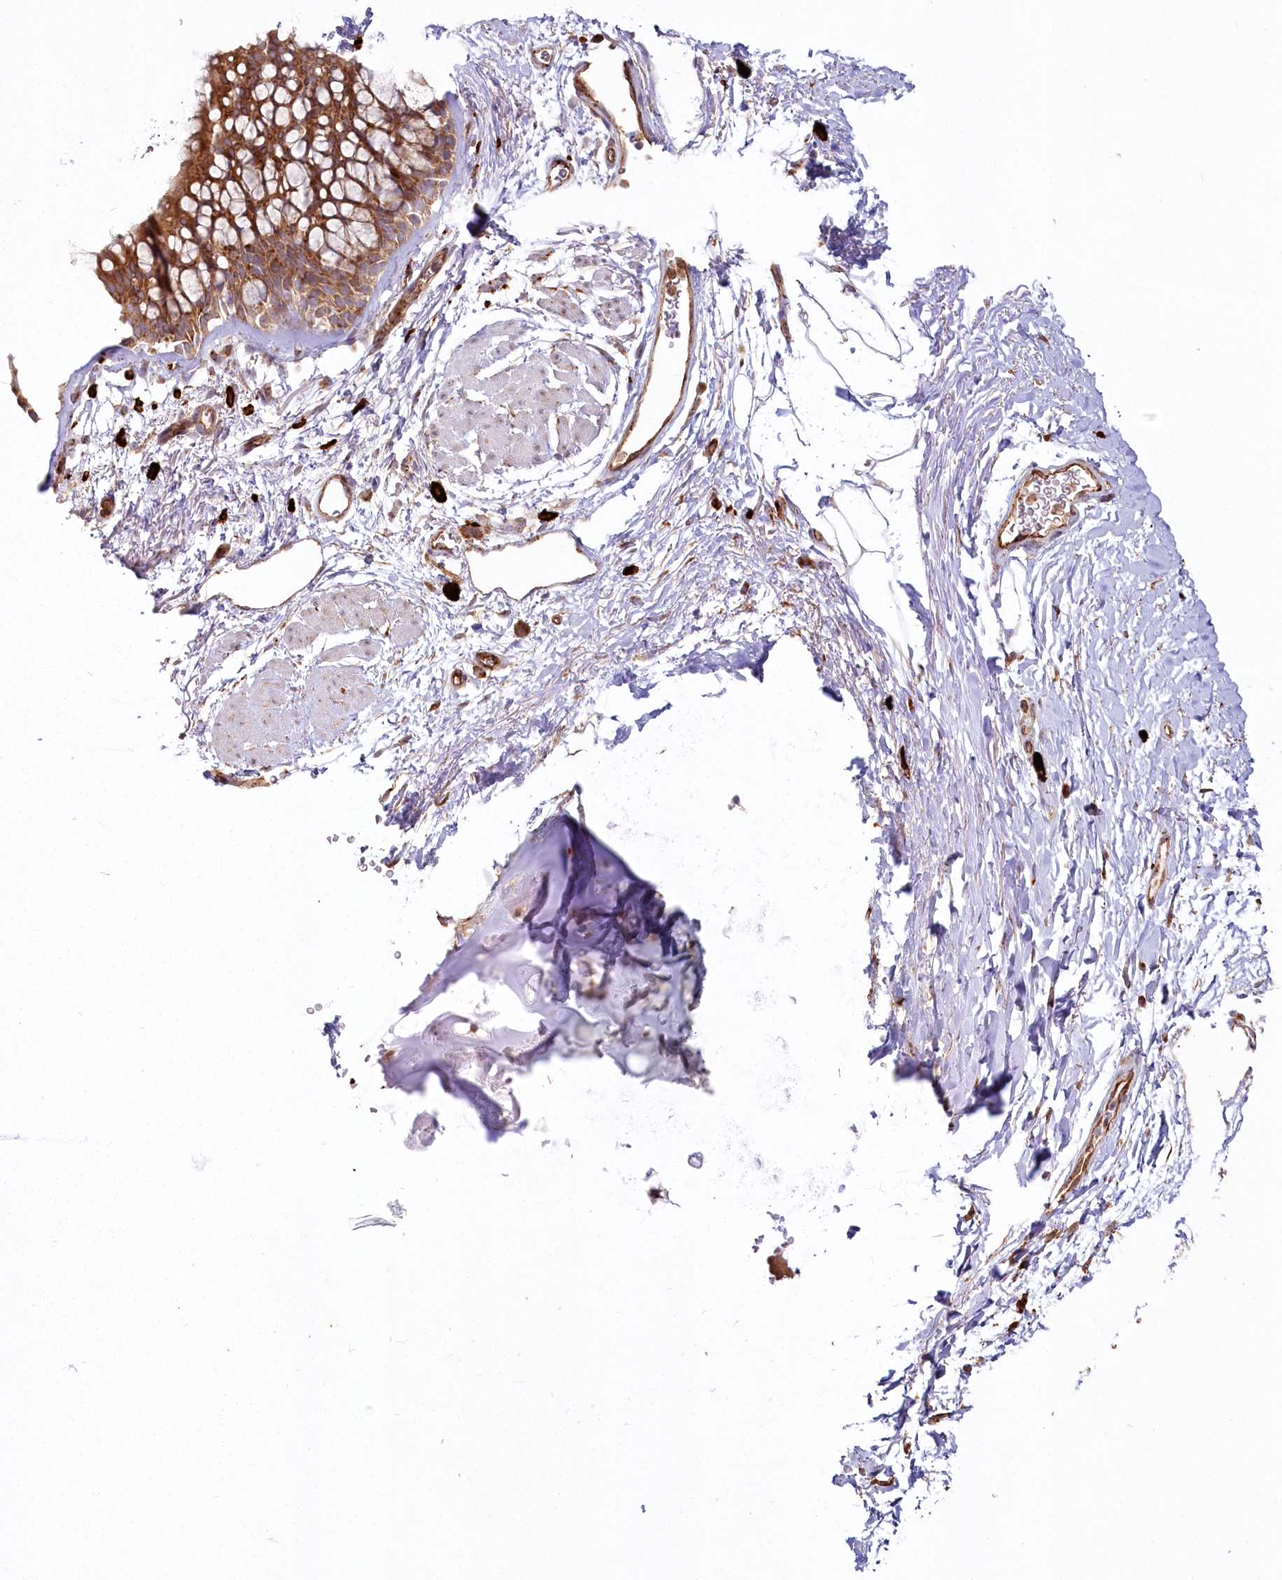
{"staining": {"intensity": "moderate", "quantity": ">75%", "location": "cytoplasmic/membranous"}, "tissue": "bronchus", "cell_type": "Respiratory epithelial cells", "image_type": "normal", "snomed": [{"axis": "morphology", "description": "Normal tissue, NOS"}, {"axis": "topography", "description": "Cartilage tissue"}, {"axis": "topography", "description": "Bronchus"}], "caption": "Bronchus stained for a protein reveals moderate cytoplasmic/membranous positivity in respiratory epithelial cells. The protein of interest is shown in brown color, while the nuclei are stained blue.", "gene": "HARS2", "patient": {"sex": "female", "age": 53}}